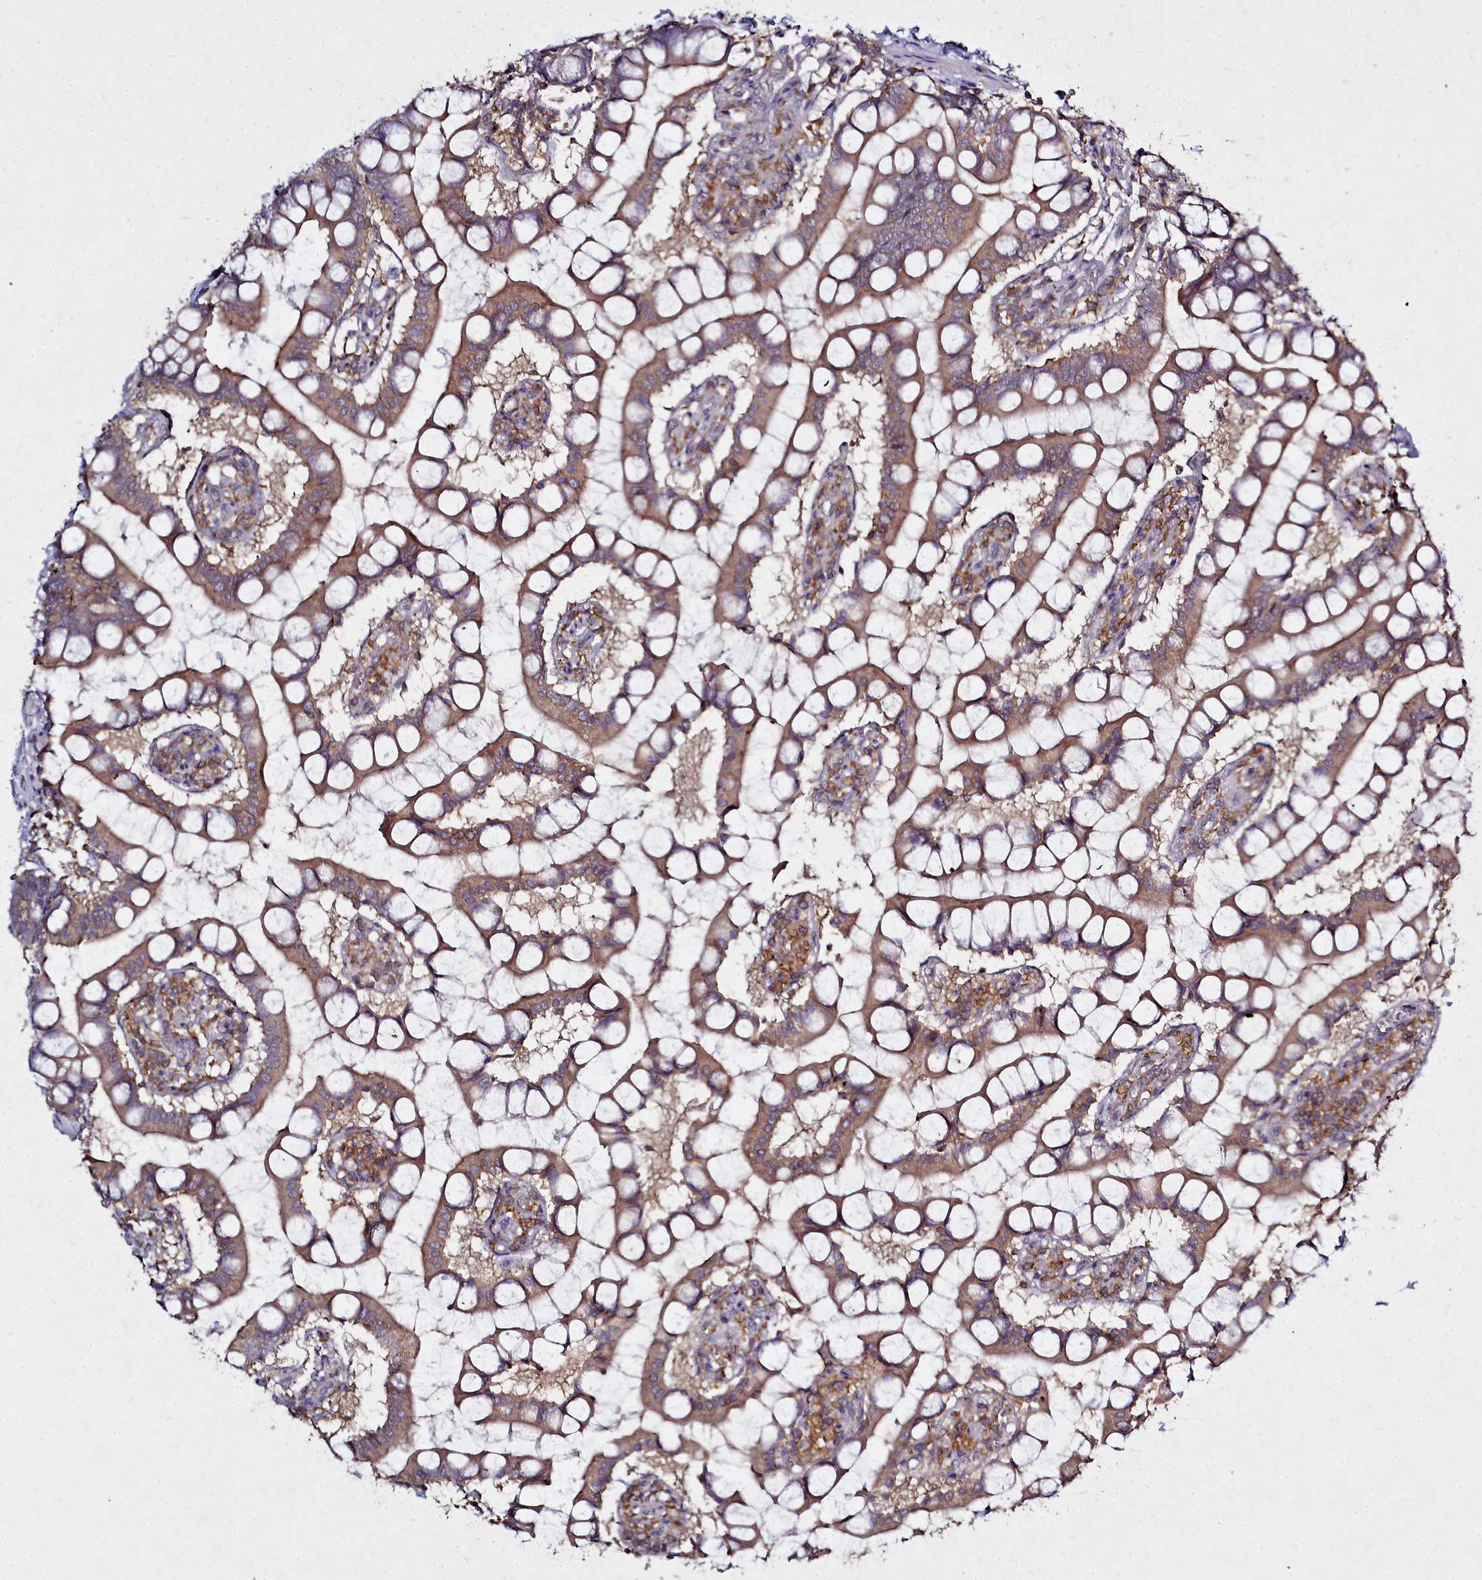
{"staining": {"intensity": "moderate", "quantity": ">75%", "location": "cytoplasmic/membranous"}, "tissue": "small intestine", "cell_type": "Glandular cells", "image_type": "normal", "snomed": [{"axis": "morphology", "description": "Normal tissue, NOS"}, {"axis": "topography", "description": "Small intestine"}], "caption": "High-power microscopy captured an immunohistochemistry (IHC) histopathology image of benign small intestine, revealing moderate cytoplasmic/membranous staining in about >75% of glandular cells. (DAB = brown stain, brightfield microscopy at high magnification).", "gene": "NCKAP1L", "patient": {"sex": "male", "age": 52}}